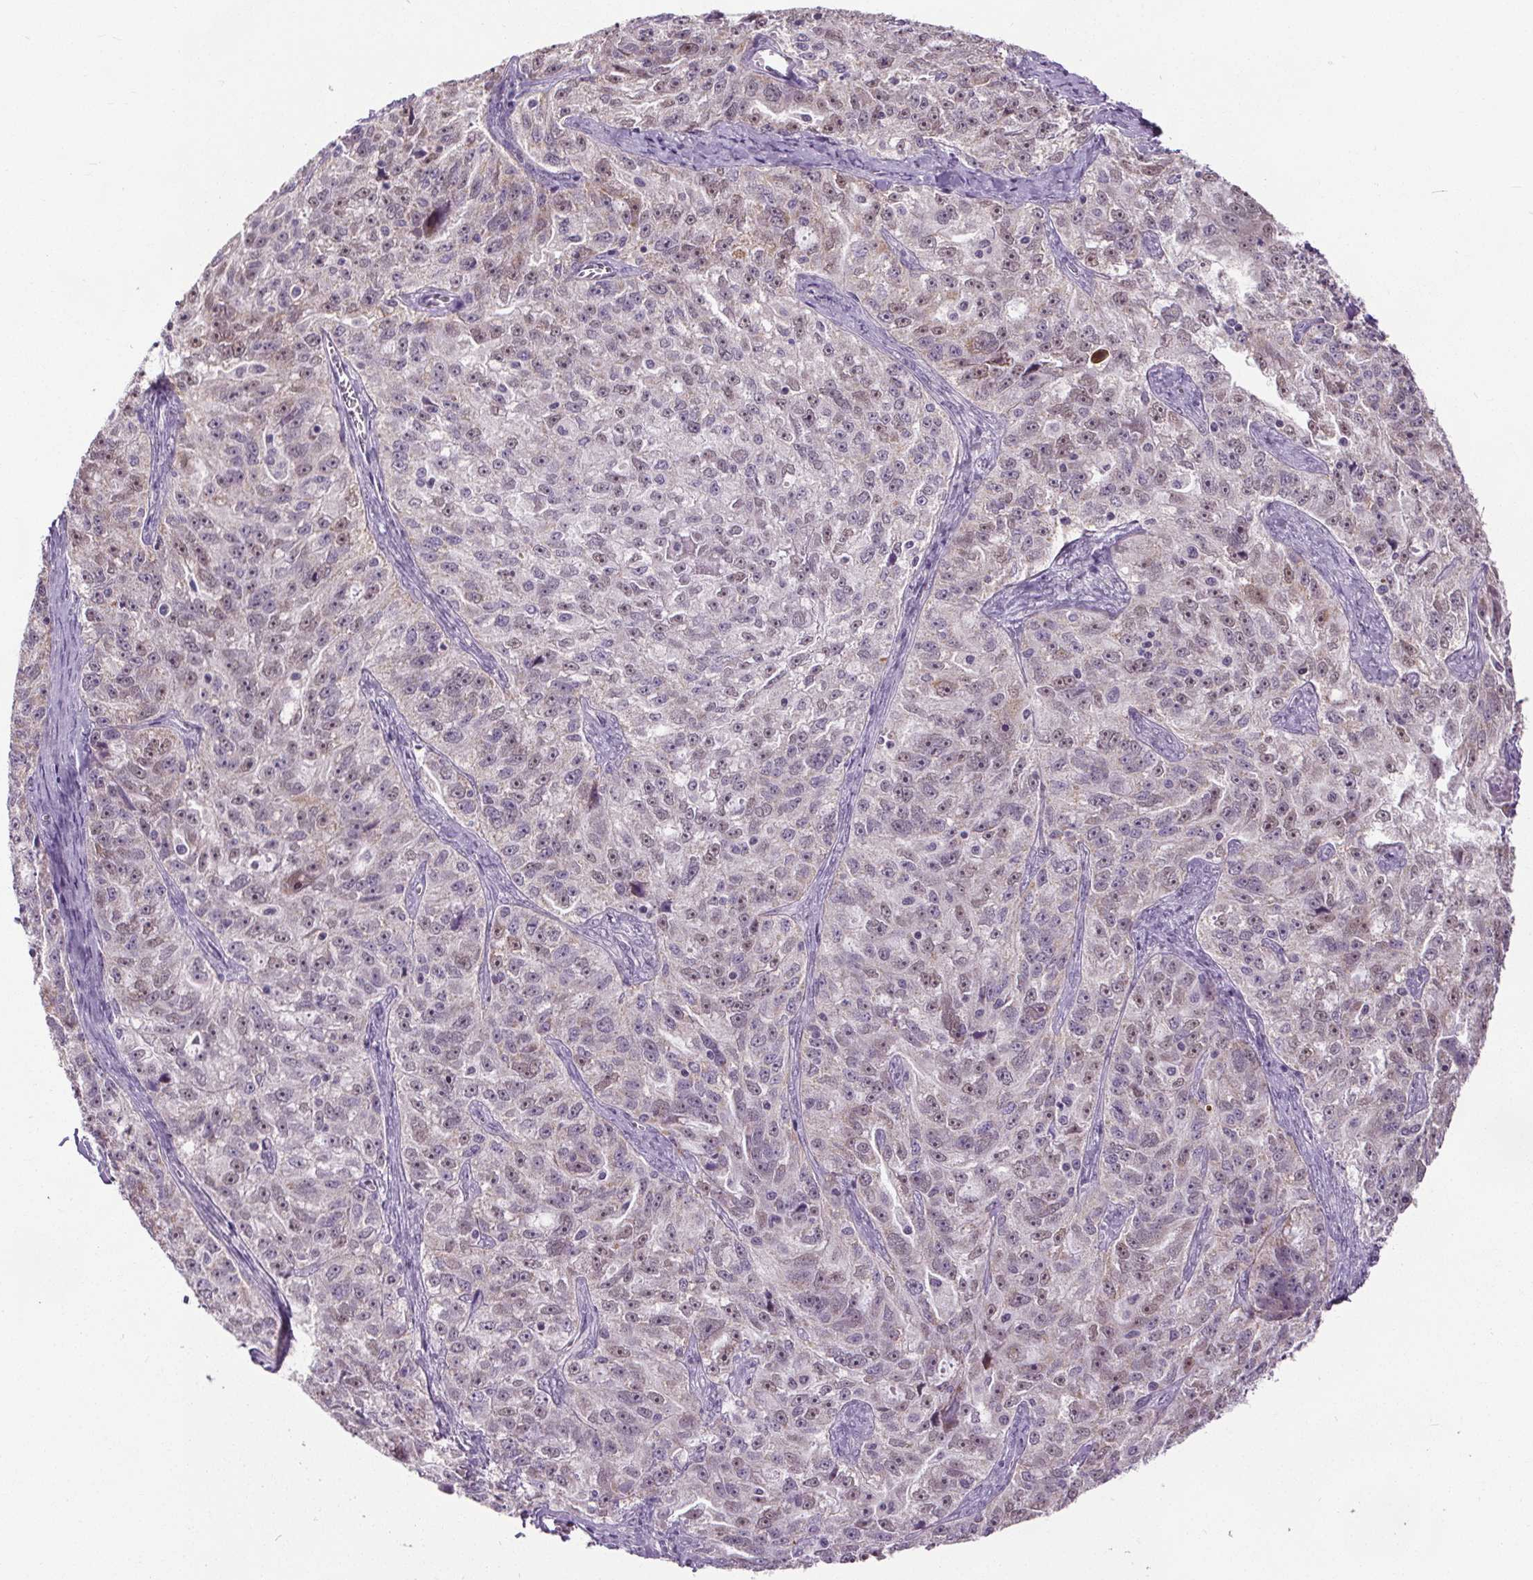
{"staining": {"intensity": "weak", "quantity": "25%-75%", "location": "nuclear"}, "tissue": "ovarian cancer", "cell_type": "Tumor cells", "image_type": "cancer", "snomed": [{"axis": "morphology", "description": "Cystadenocarcinoma, serous, NOS"}, {"axis": "topography", "description": "Ovary"}], "caption": "Immunohistochemistry (IHC) (DAB (3,3'-diaminobenzidine)) staining of ovarian cancer (serous cystadenocarcinoma) displays weak nuclear protein expression in approximately 25%-75% of tumor cells.", "gene": "SLC2A9", "patient": {"sex": "female", "age": 51}}